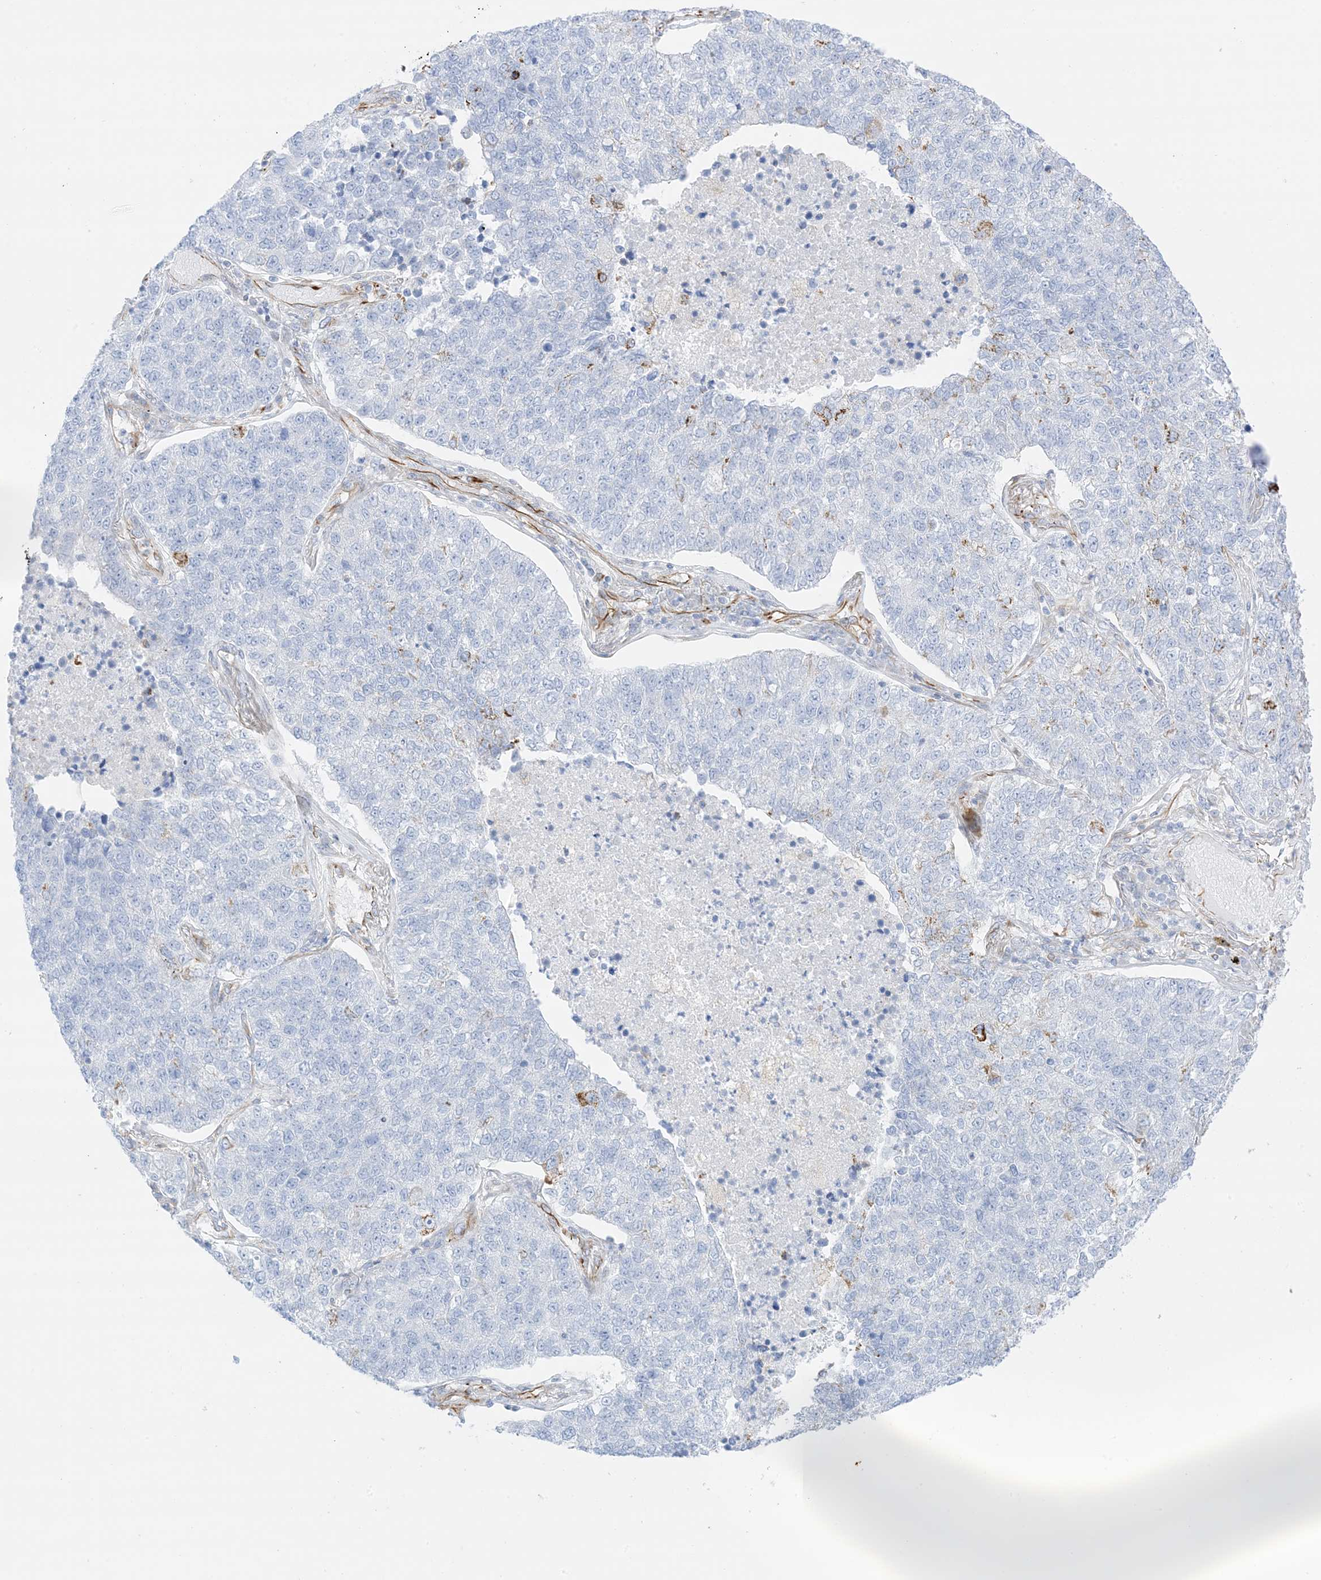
{"staining": {"intensity": "negative", "quantity": "none", "location": "none"}, "tissue": "lung cancer", "cell_type": "Tumor cells", "image_type": "cancer", "snomed": [{"axis": "morphology", "description": "Adenocarcinoma, NOS"}, {"axis": "topography", "description": "Lung"}], "caption": "Tumor cells are negative for protein expression in human lung cancer. Nuclei are stained in blue.", "gene": "PID1", "patient": {"sex": "male", "age": 49}}